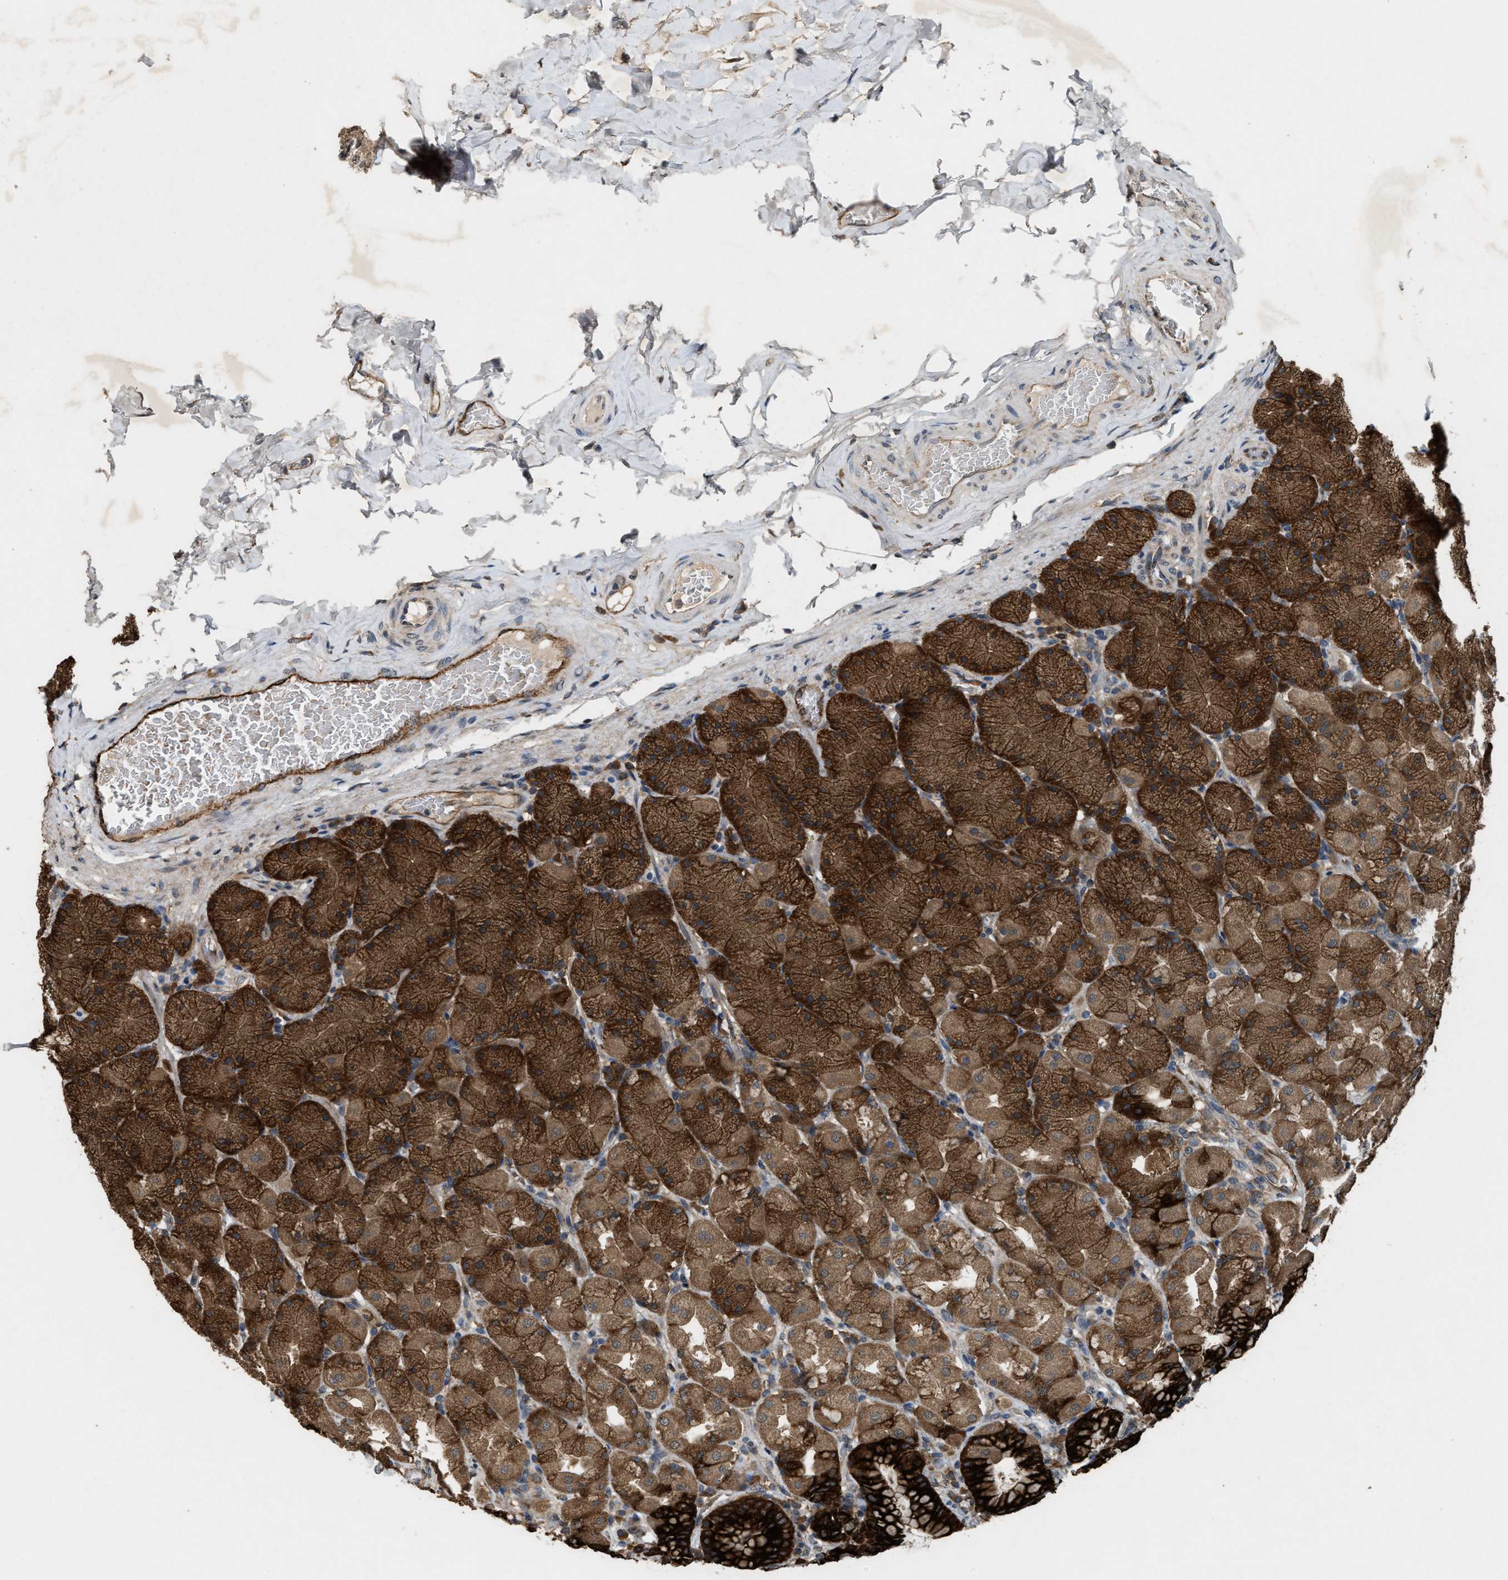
{"staining": {"intensity": "strong", "quantity": ">75%", "location": "cytoplasmic/membranous"}, "tissue": "stomach", "cell_type": "Glandular cells", "image_type": "normal", "snomed": [{"axis": "morphology", "description": "Normal tissue, NOS"}, {"axis": "topography", "description": "Stomach, upper"}], "caption": "DAB (3,3'-diaminobenzidine) immunohistochemical staining of unremarkable human stomach demonstrates strong cytoplasmic/membranous protein positivity in about >75% of glandular cells.", "gene": "ARHGEF5", "patient": {"sex": "female", "age": 56}}